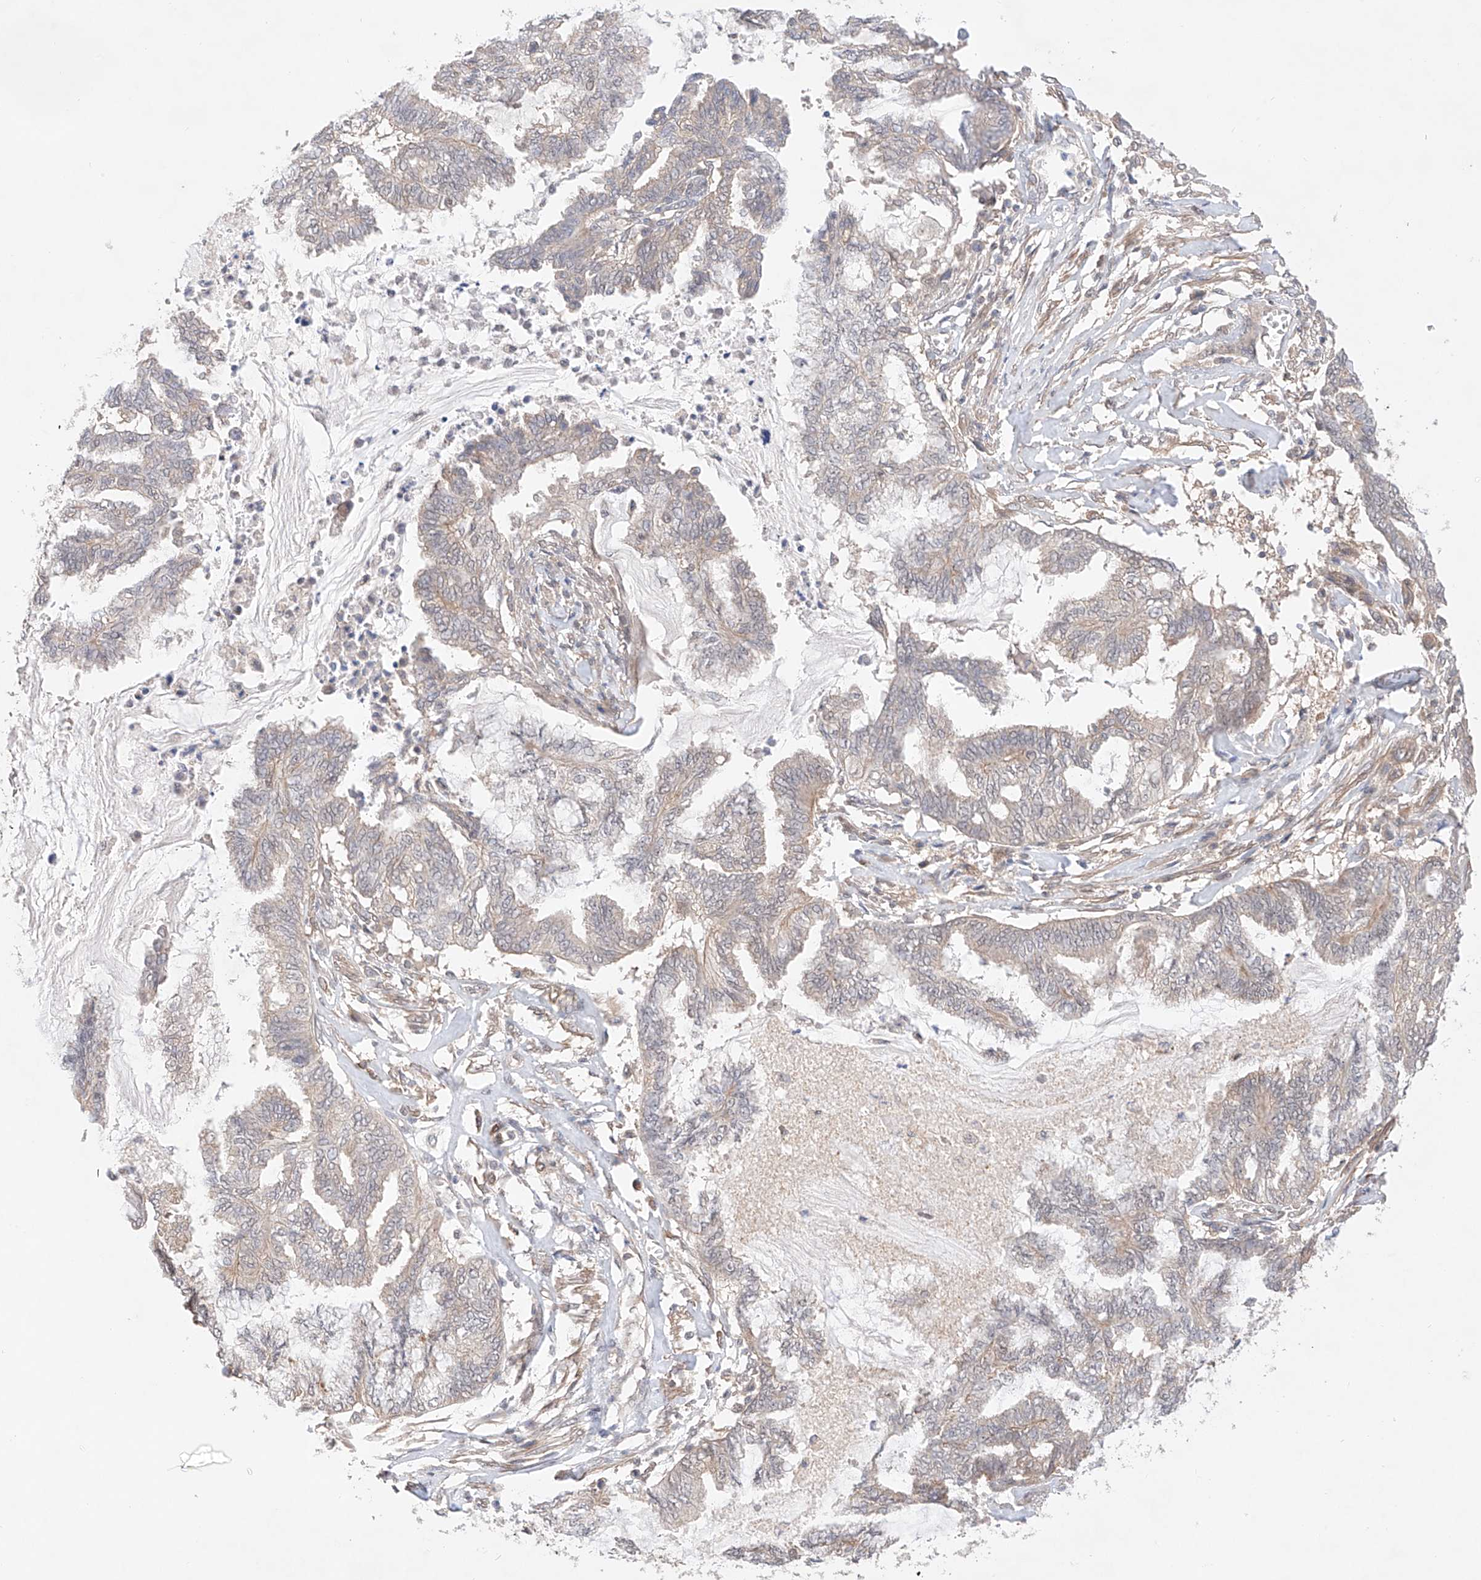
{"staining": {"intensity": "negative", "quantity": "none", "location": "none"}, "tissue": "endometrial cancer", "cell_type": "Tumor cells", "image_type": "cancer", "snomed": [{"axis": "morphology", "description": "Adenocarcinoma, NOS"}, {"axis": "topography", "description": "Endometrium"}], "caption": "DAB (3,3'-diaminobenzidine) immunohistochemical staining of human adenocarcinoma (endometrial) reveals no significant expression in tumor cells.", "gene": "TSR2", "patient": {"sex": "female", "age": 86}}